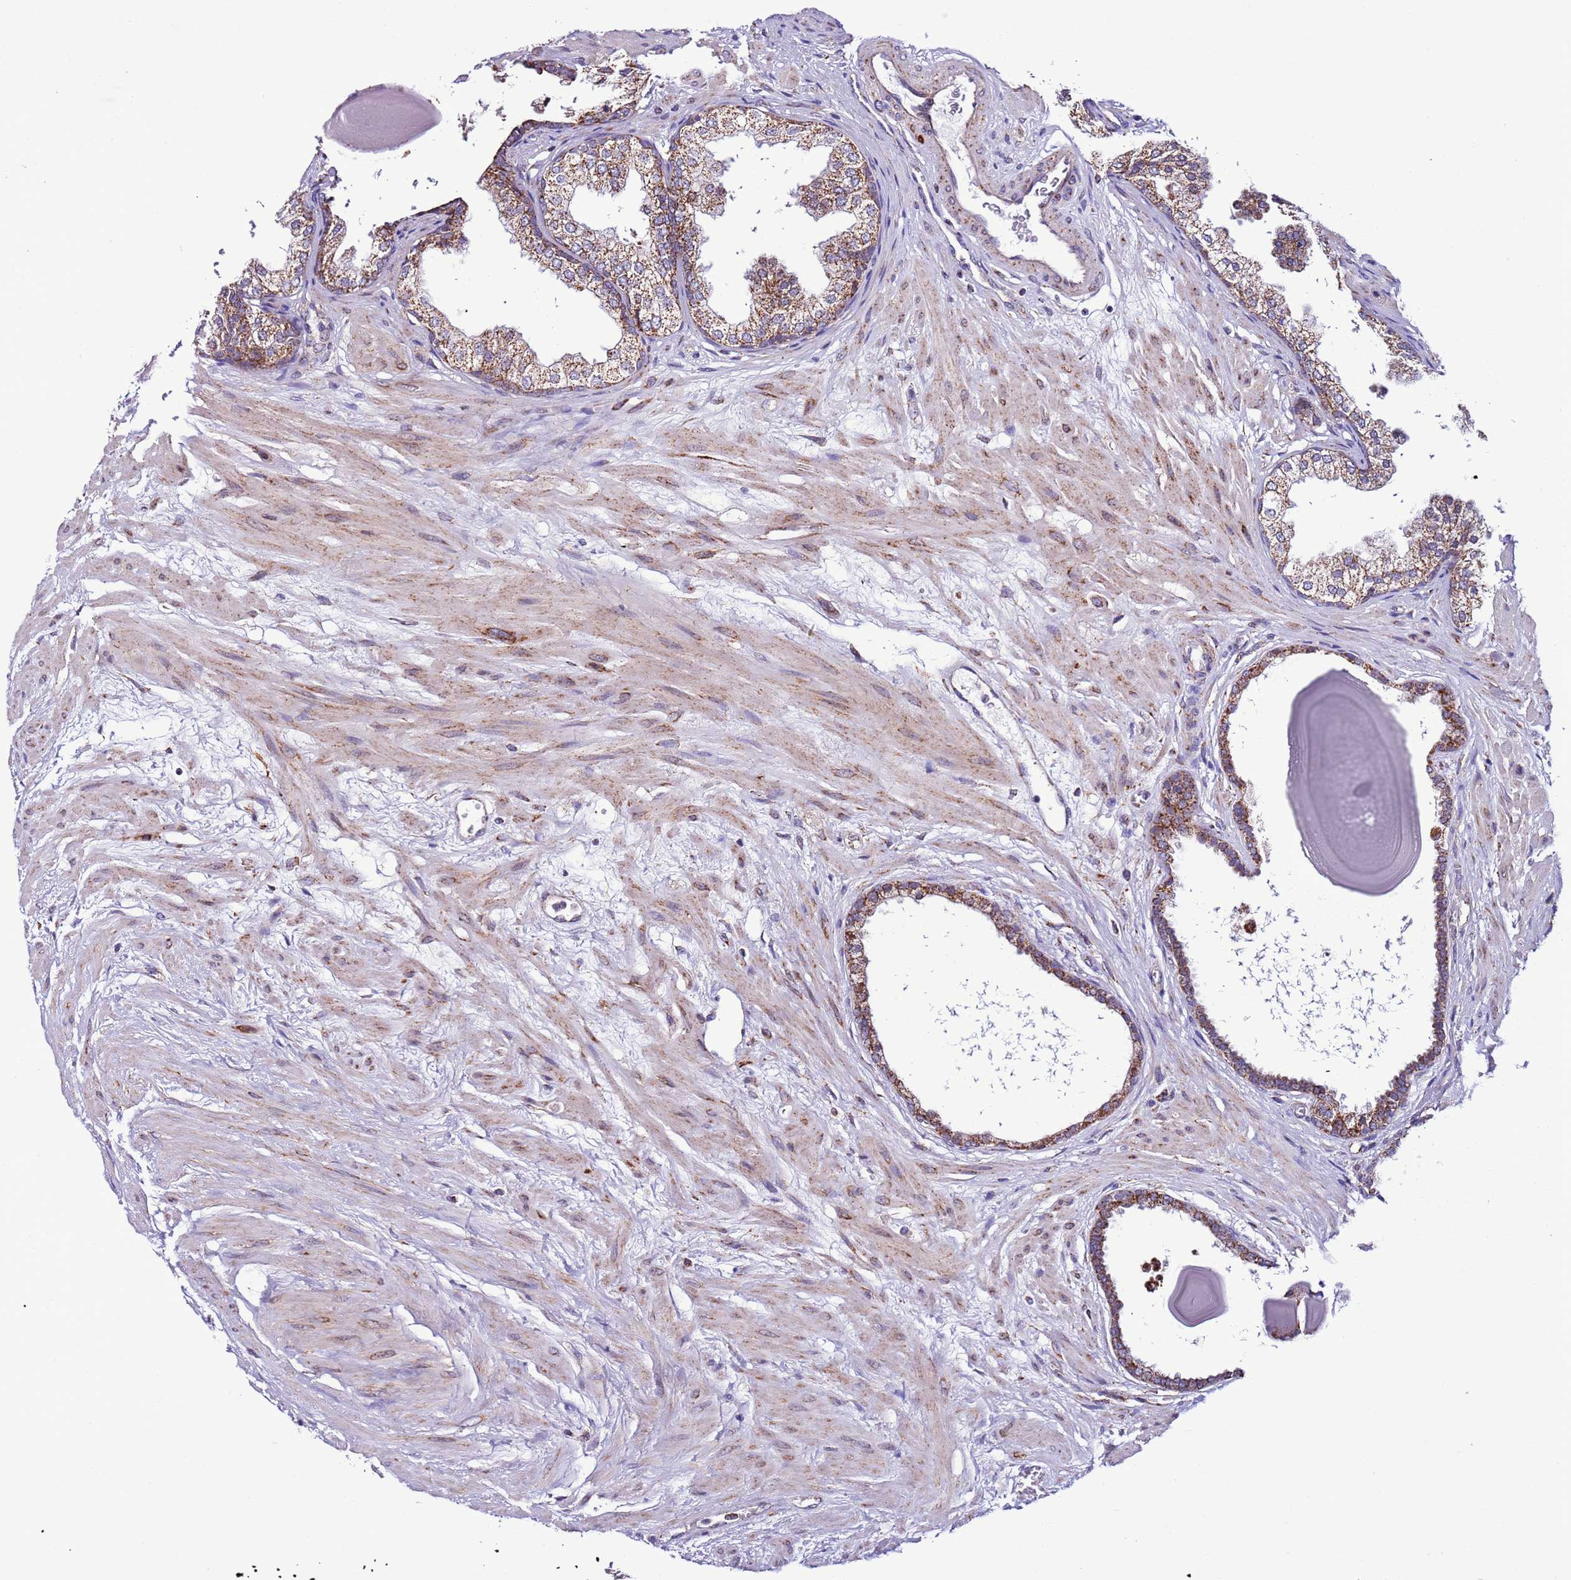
{"staining": {"intensity": "moderate", "quantity": ">75%", "location": "cytoplasmic/membranous"}, "tissue": "prostate", "cell_type": "Glandular cells", "image_type": "normal", "snomed": [{"axis": "morphology", "description": "Normal tissue, NOS"}, {"axis": "topography", "description": "Prostate"}], "caption": "This photomicrograph demonstrates immunohistochemistry (IHC) staining of normal prostate, with medium moderate cytoplasmic/membranous expression in approximately >75% of glandular cells.", "gene": "UEVLD", "patient": {"sex": "male", "age": 48}}